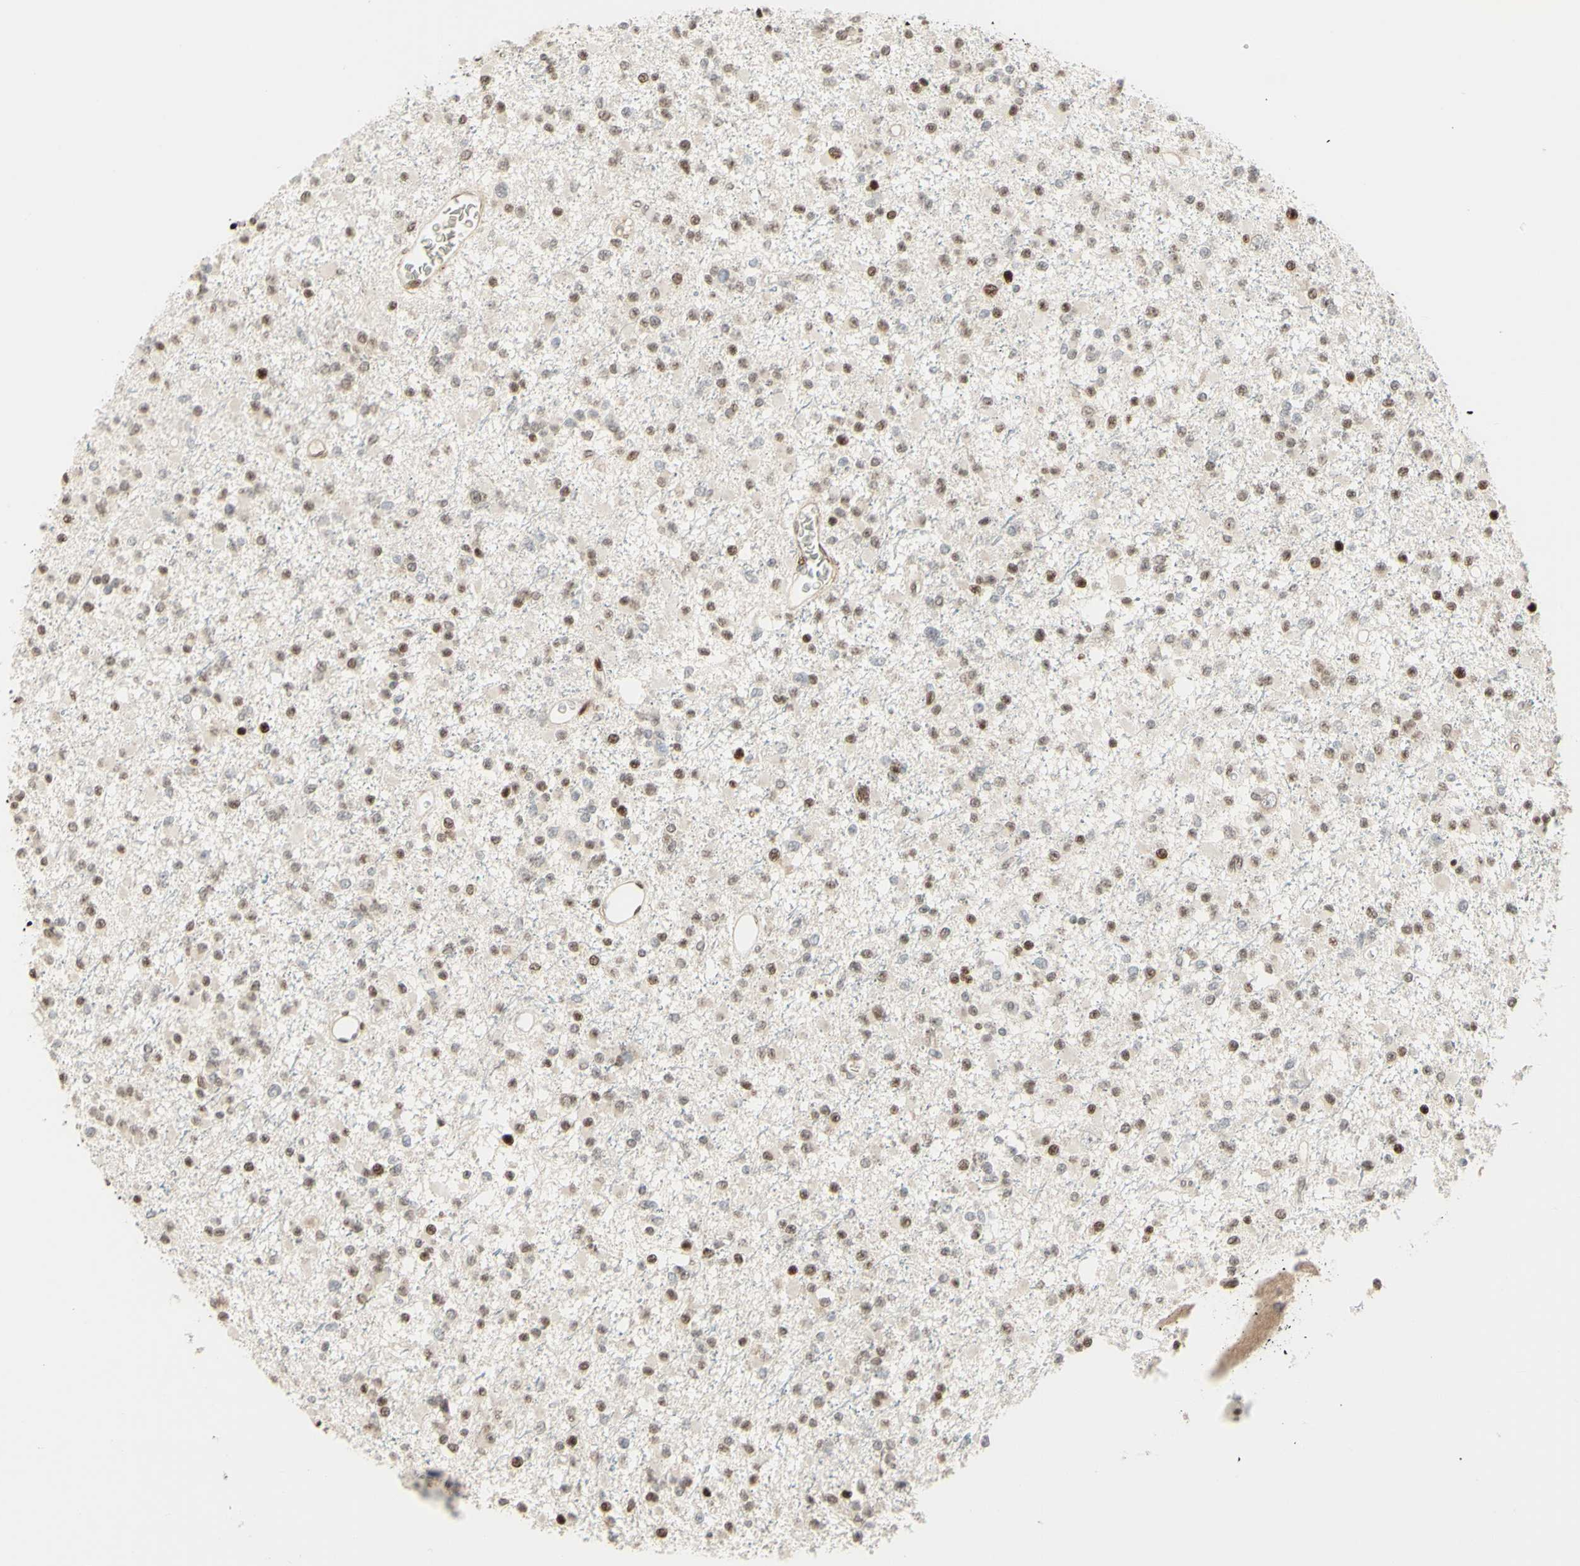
{"staining": {"intensity": "moderate", "quantity": "25%-75%", "location": "nuclear"}, "tissue": "glioma", "cell_type": "Tumor cells", "image_type": "cancer", "snomed": [{"axis": "morphology", "description": "Glioma, malignant, Low grade"}, {"axis": "topography", "description": "Brain"}], "caption": "This is a photomicrograph of immunohistochemistry (IHC) staining of glioma, which shows moderate staining in the nuclear of tumor cells.", "gene": "CDKL5", "patient": {"sex": "female", "age": 22}}